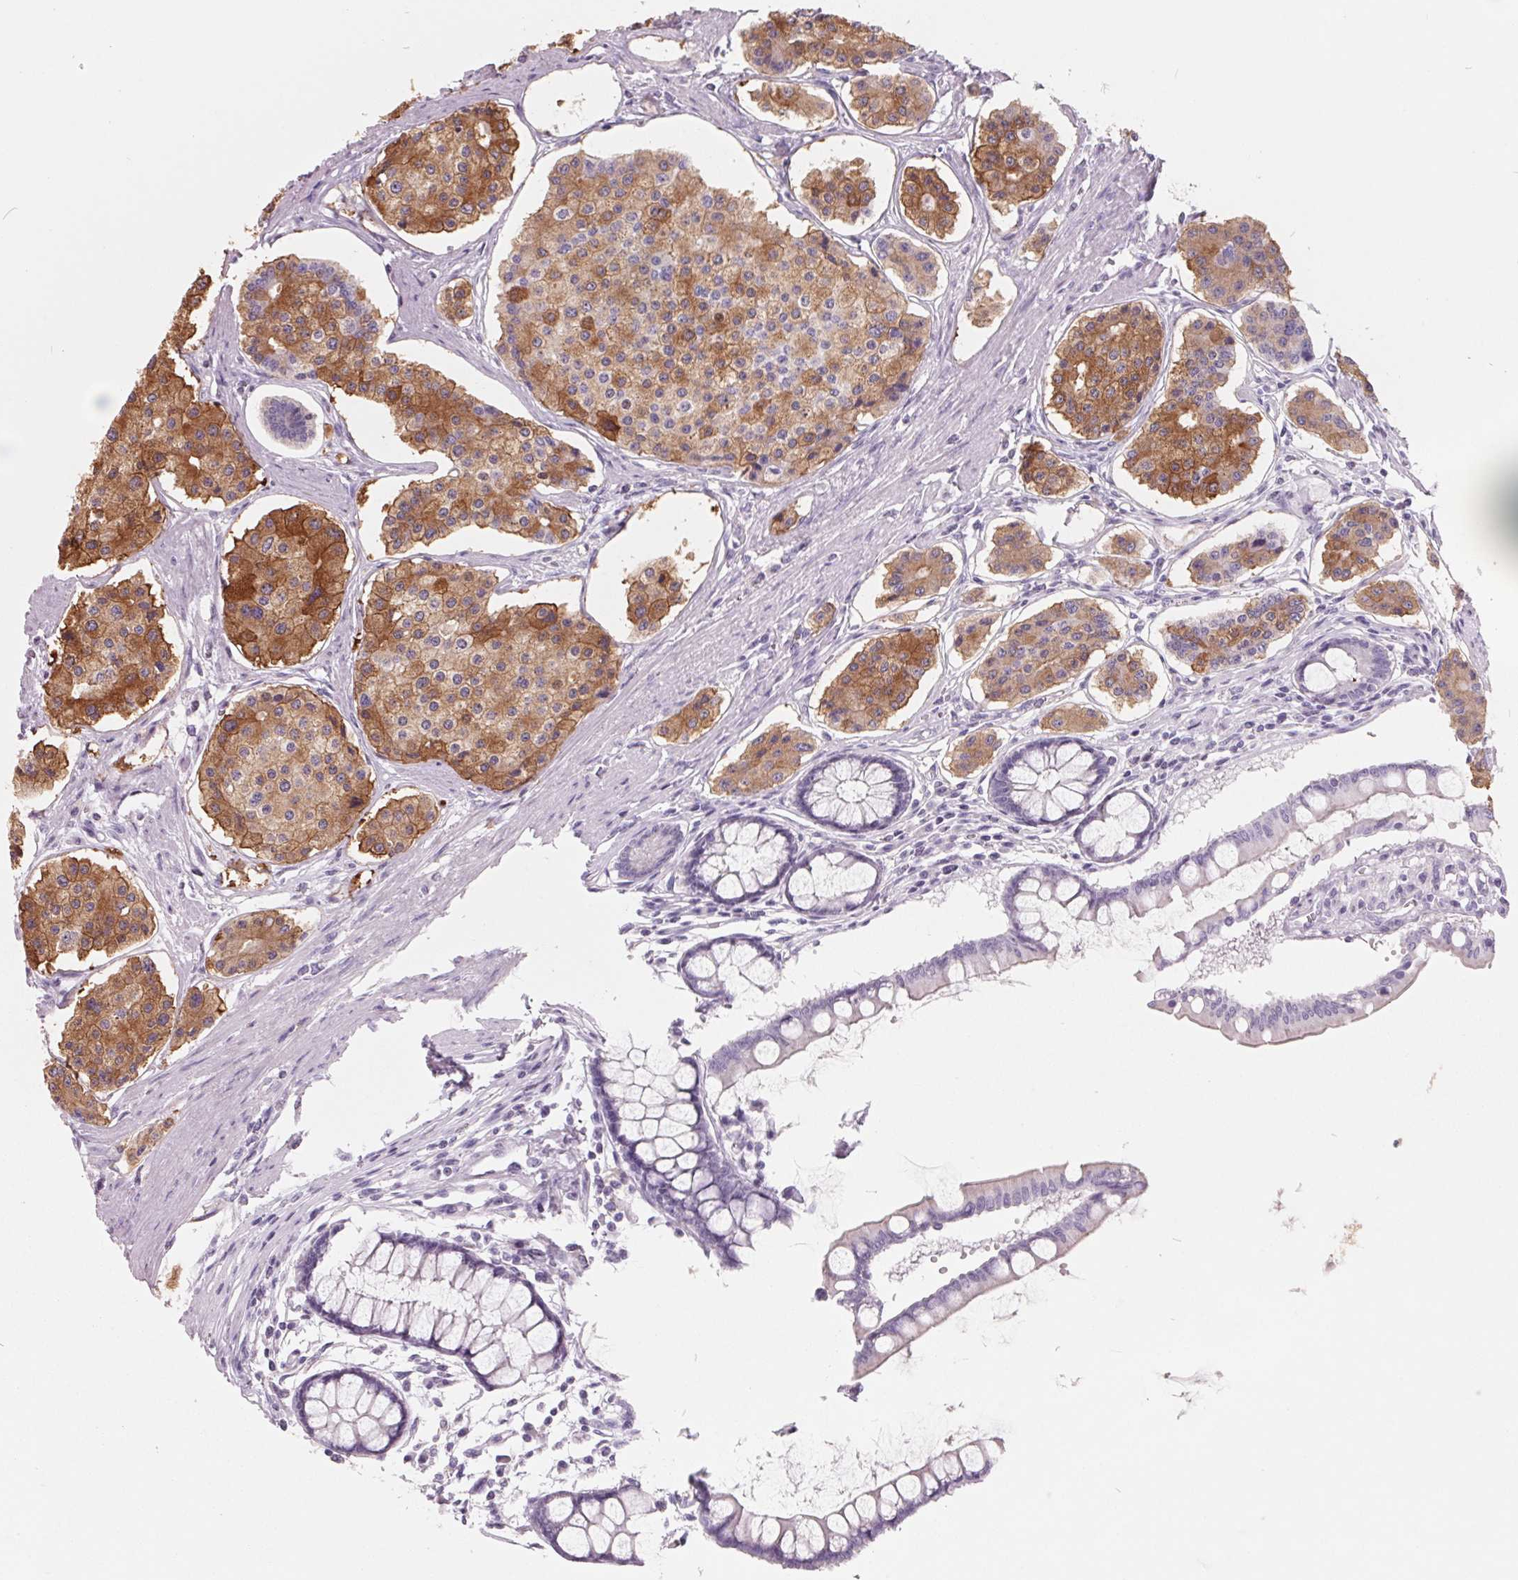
{"staining": {"intensity": "moderate", "quantity": "25%-75%", "location": "cytoplasmic/membranous"}, "tissue": "carcinoid", "cell_type": "Tumor cells", "image_type": "cancer", "snomed": [{"axis": "morphology", "description": "Carcinoid, malignant, NOS"}, {"axis": "topography", "description": "Small intestine"}], "caption": "DAB (3,3'-diaminobenzidine) immunohistochemical staining of human malignant carcinoid exhibits moderate cytoplasmic/membranous protein positivity in about 25%-75% of tumor cells.", "gene": "FTCD", "patient": {"sex": "female", "age": 65}}